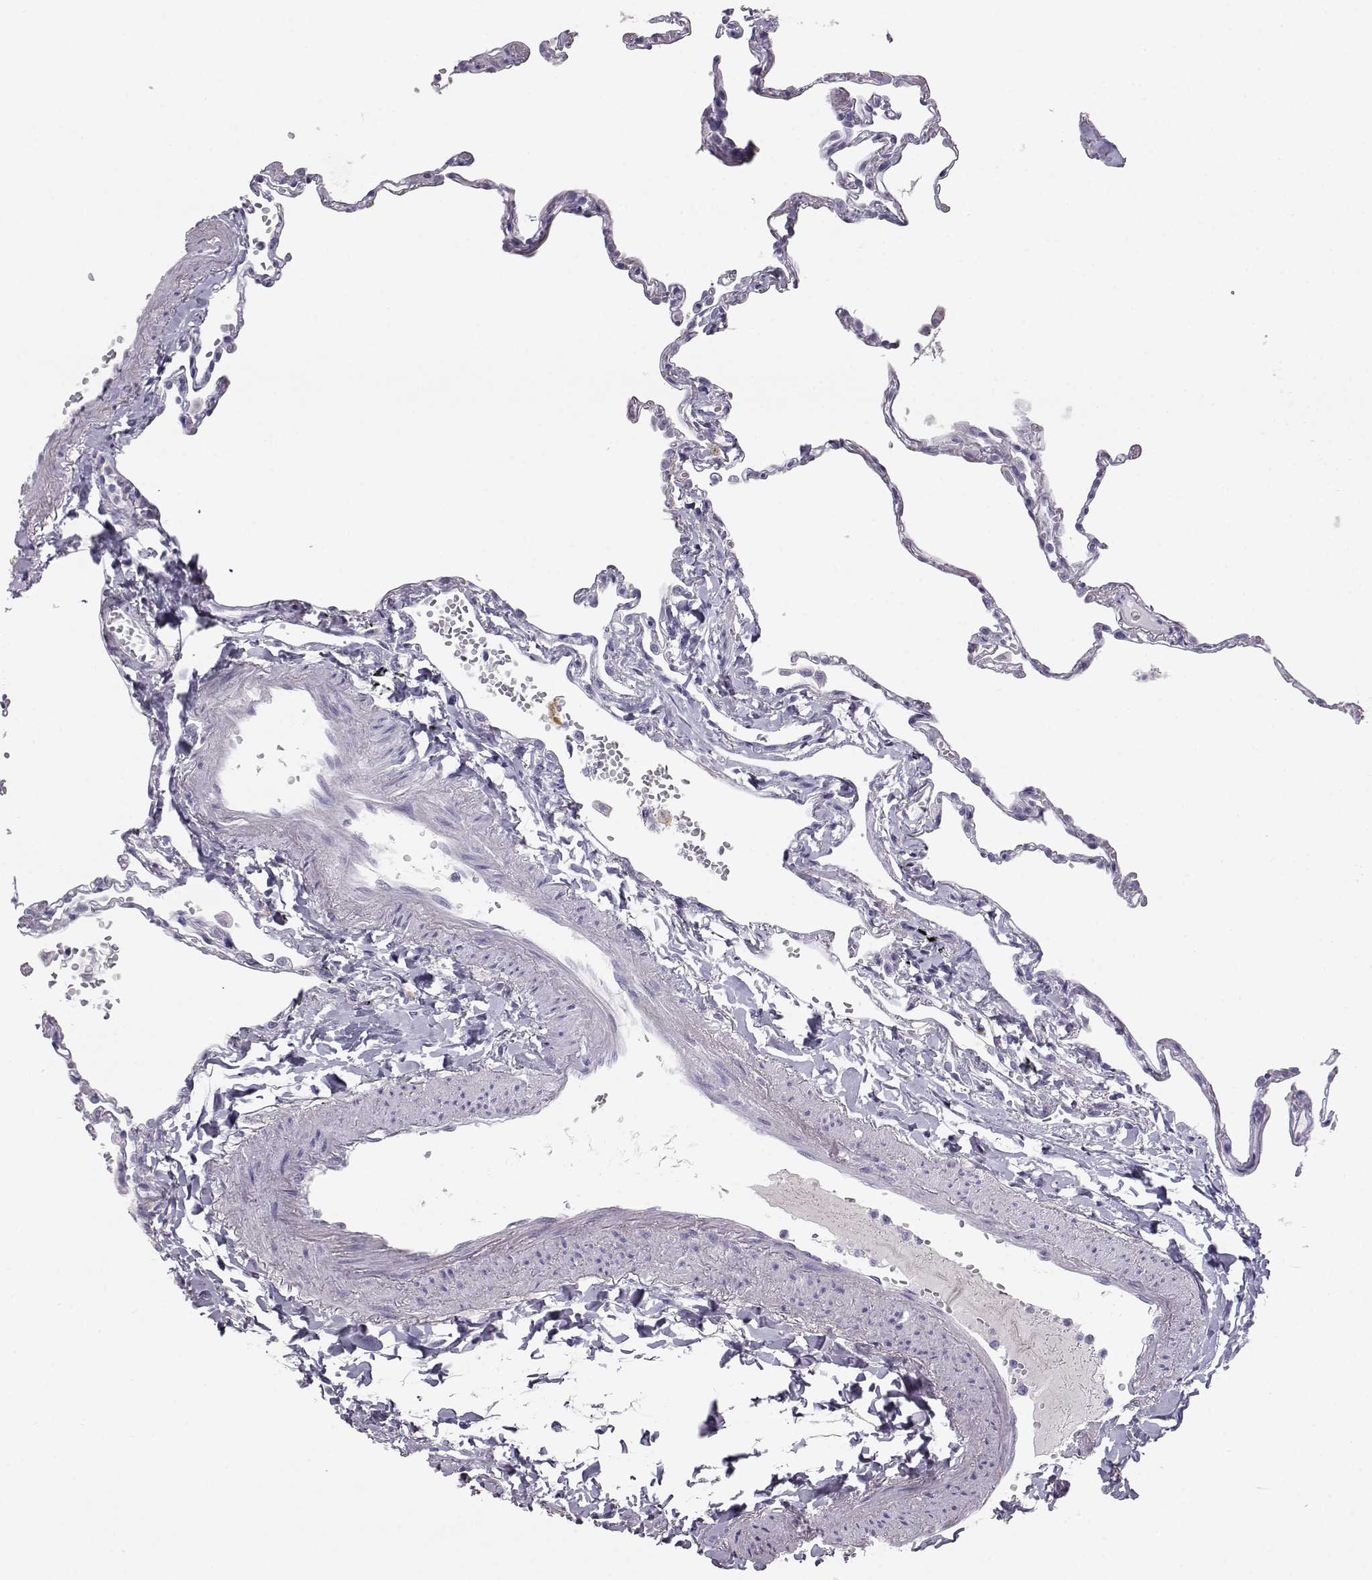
{"staining": {"intensity": "negative", "quantity": "none", "location": "none"}, "tissue": "lung", "cell_type": "Alveolar cells", "image_type": "normal", "snomed": [{"axis": "morphology", "description": "Normal tissue, NOS"}, {"axis": "topography", "description": "Lung"}], "caption": "Image shows no protein positivity in alveolar cells of normal lung. (DAB (3,3'-diaminobenzidine) immunohistochemistry visualized using brightfield microscopy, high magnification).", "gene": "ITLN1", "patient": {"sex": "male", "age": 78}}